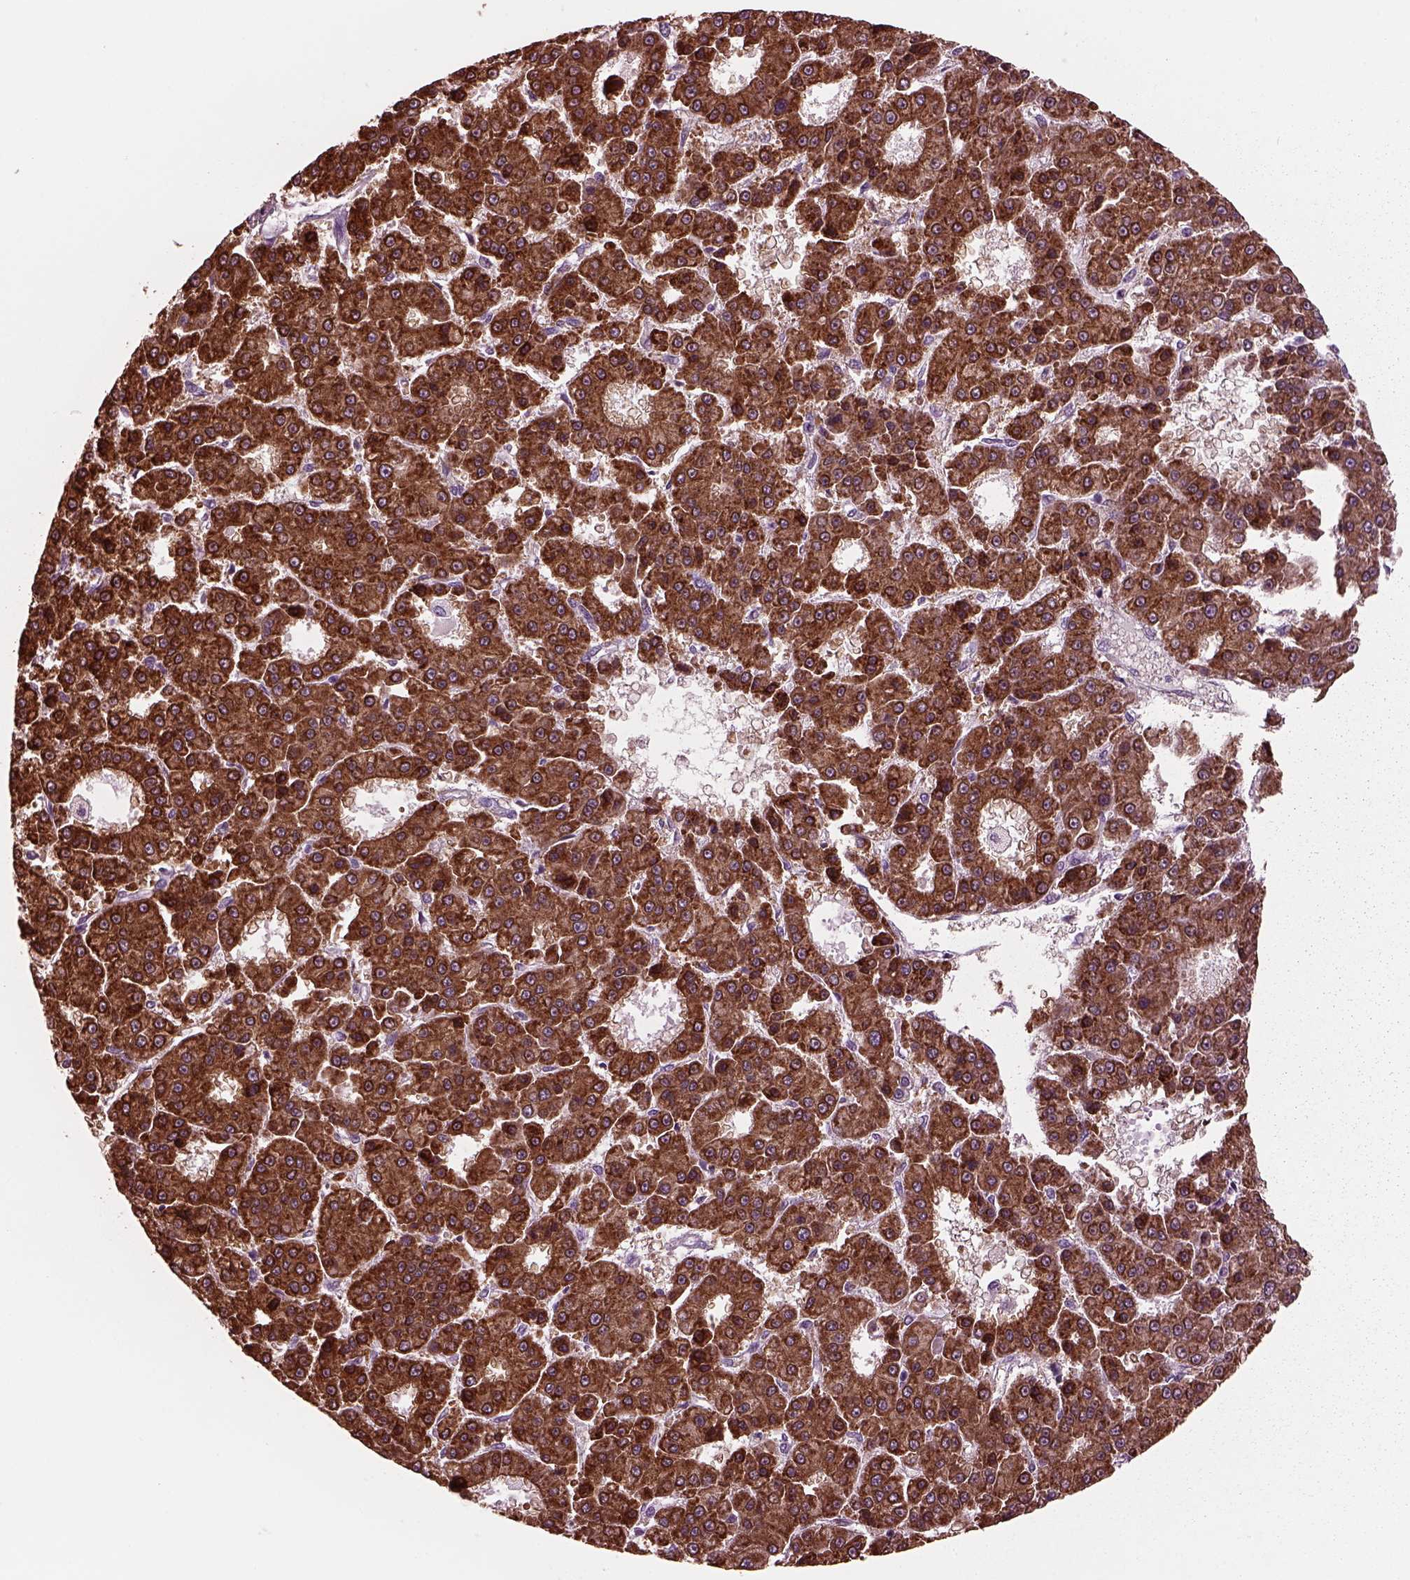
{"staining": {"intensity": "strong", "quantity": ">75%", "location": "cytoplasmic/membranous"}, "tissue": "liver cancer", "cell_type": "Tumor cells", "image_type": "cancer", "snomed": [{"axis": "morphology", "description": "Carcinoma, Hepatocellular, NOS"}, {"axis": "topography", "description": "Liver"}], "caption": "Strong cytoplasmic/membranous positivity is identified in about >75% of tumor cells in liver hepatocellular carcinoma.", "gene": "GDF11", "patient": {"sex": "male", "age": 70}}